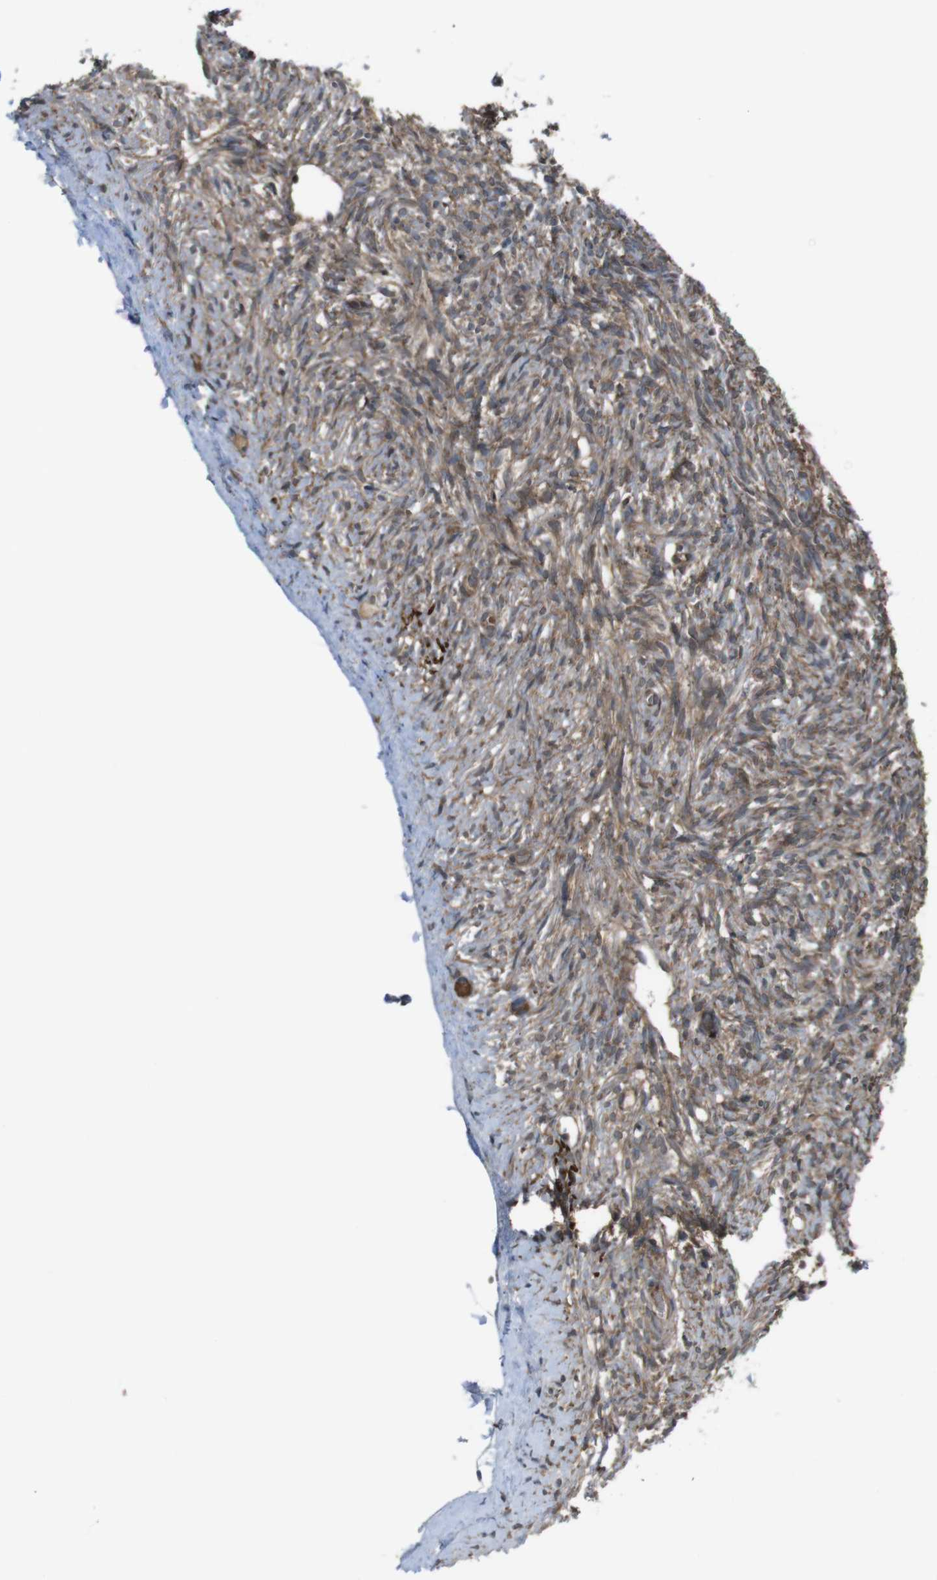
{"staining": {"intensity": "moderate", "quantity": ">75%", "location": "cytoplasmic/membranous"}, "tissue": "ovary", "cell_type": "Ovarian stroma cells", "image_type": "normal", "snomed": [{"axis": "morphology", "description": "Normal tissue, NOS"}, {"axis": "topography", "description": "Ovary"}], "caption": "Ovary was stained to show a protein in brown. There is medium levels of moderate cytoplasmic/membranous expression in approximately >75% of ovarian stroma cells. The protein is shown in brown color, while the nuclei are stained blue.", "gene": "SSR3", "patient": {"sex": "female", "age": 33}}